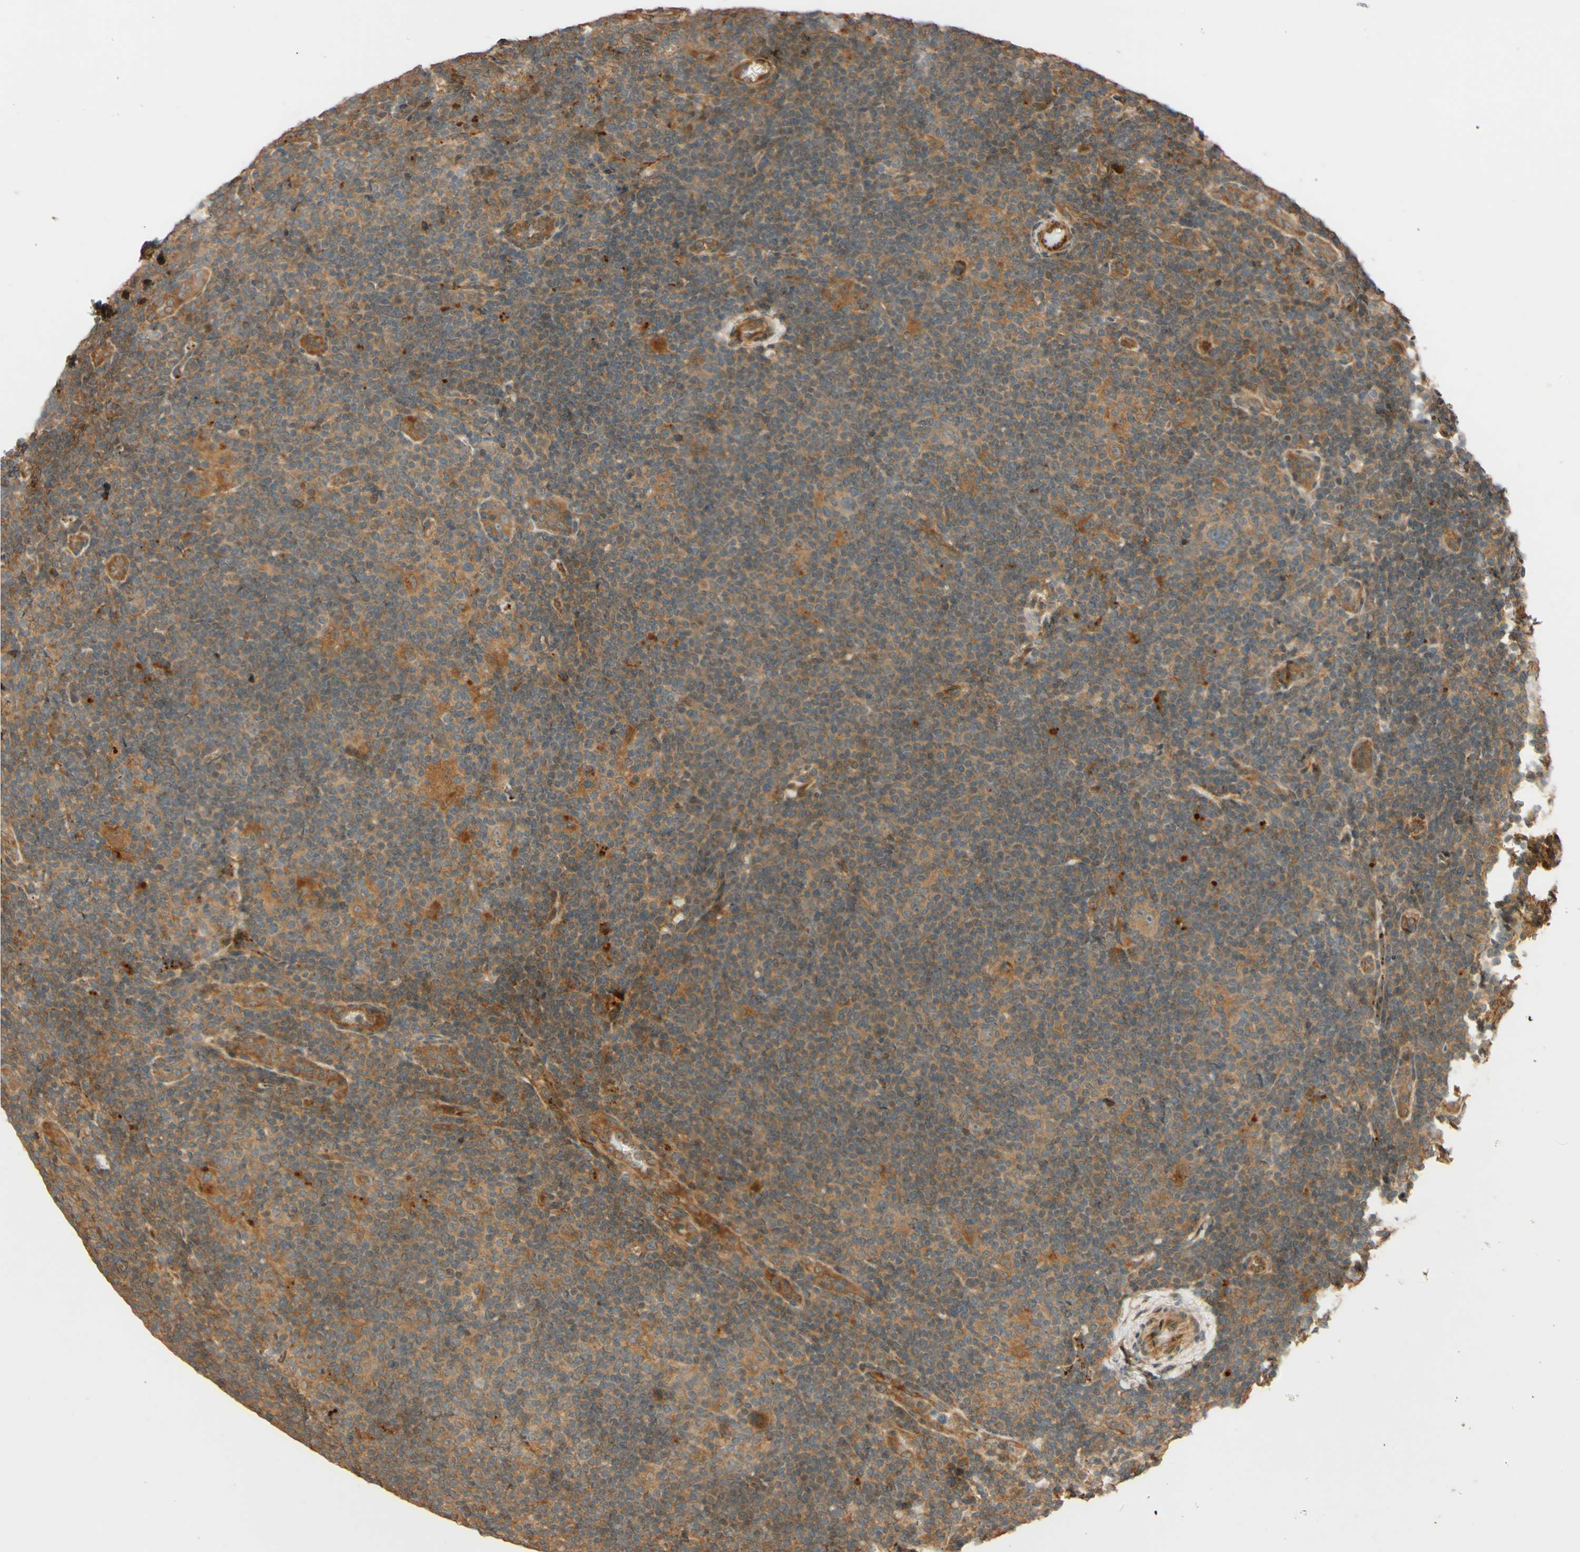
{"staining": {"intensity": "moderate", "quantity": ">75%", "location": "cytoplasmic/membranous"}, "tissue": "lymphoma", "cell_type": "Tumor cells", "image_type": "cancer", "snomed": [{"axis": "morphology", "description": "Hodgkin's disease, NOS"}, {"axis": "topography", "description": "Lymph node"}], "caption": "Immunohistochemistry image of human Hodgkin's disease stained for a protein (brown), which displays medium levels of moderate cytoplasmic/membranous positivity in about >75% of tumor cells.", "gene": "RNF19A", "patient": {"sex": "female", "age": 57}}